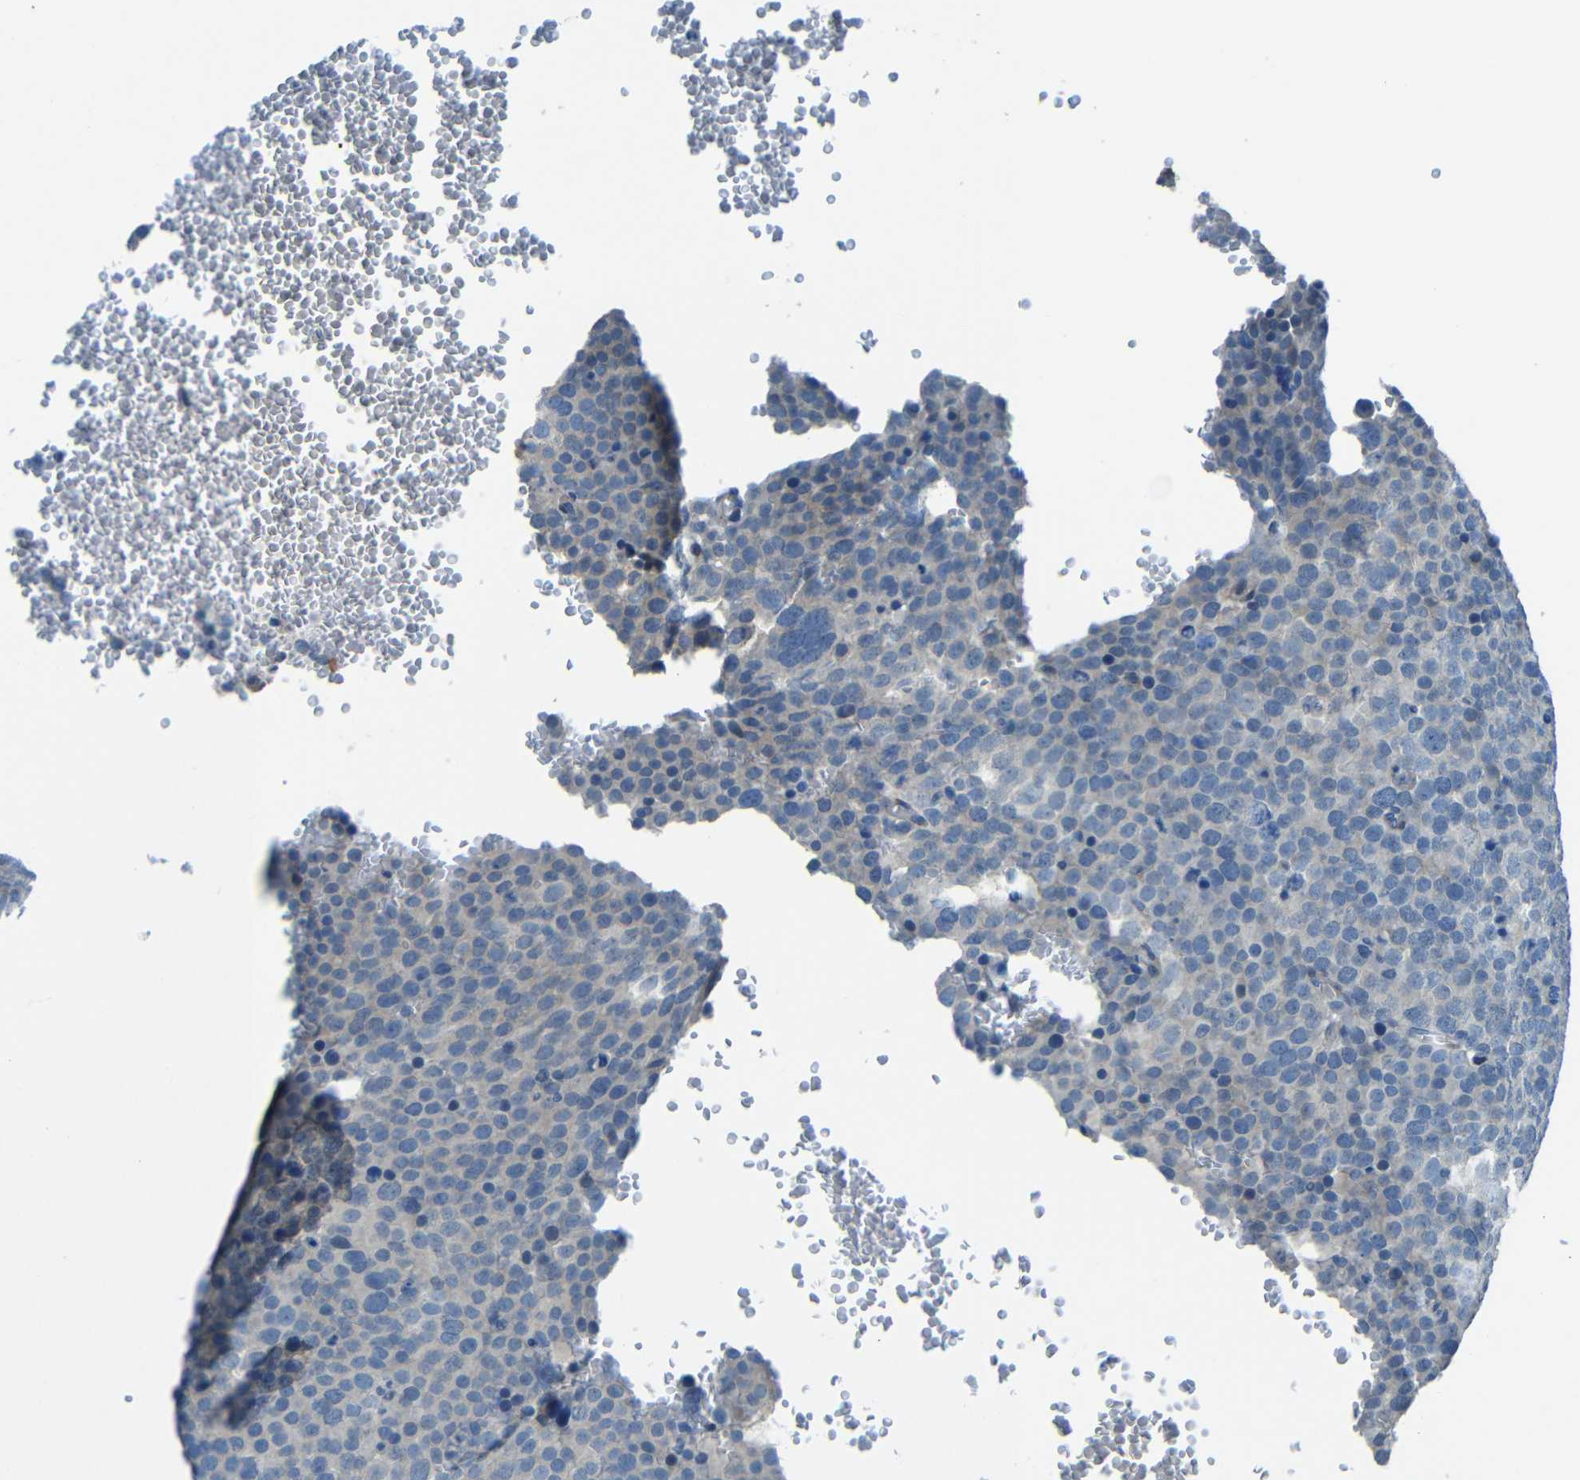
{"staining": {"intensity": "negative", "quantity": "none", "location": "none"}, "tissue": "testis cancer", "cell_type": "Tumor cells", "image_type": "cancer", "snomed": [{"axis": "morphology", "description": "Seminoma, NOS"}, {"axis": "topography", "description": "Testis"}], "caption": "Photomicrograph shows no significant protein expression in tumor cells of testis cancer.", "gene": "CYP26B1", "patient": {"sex": "male", "age": 71}}